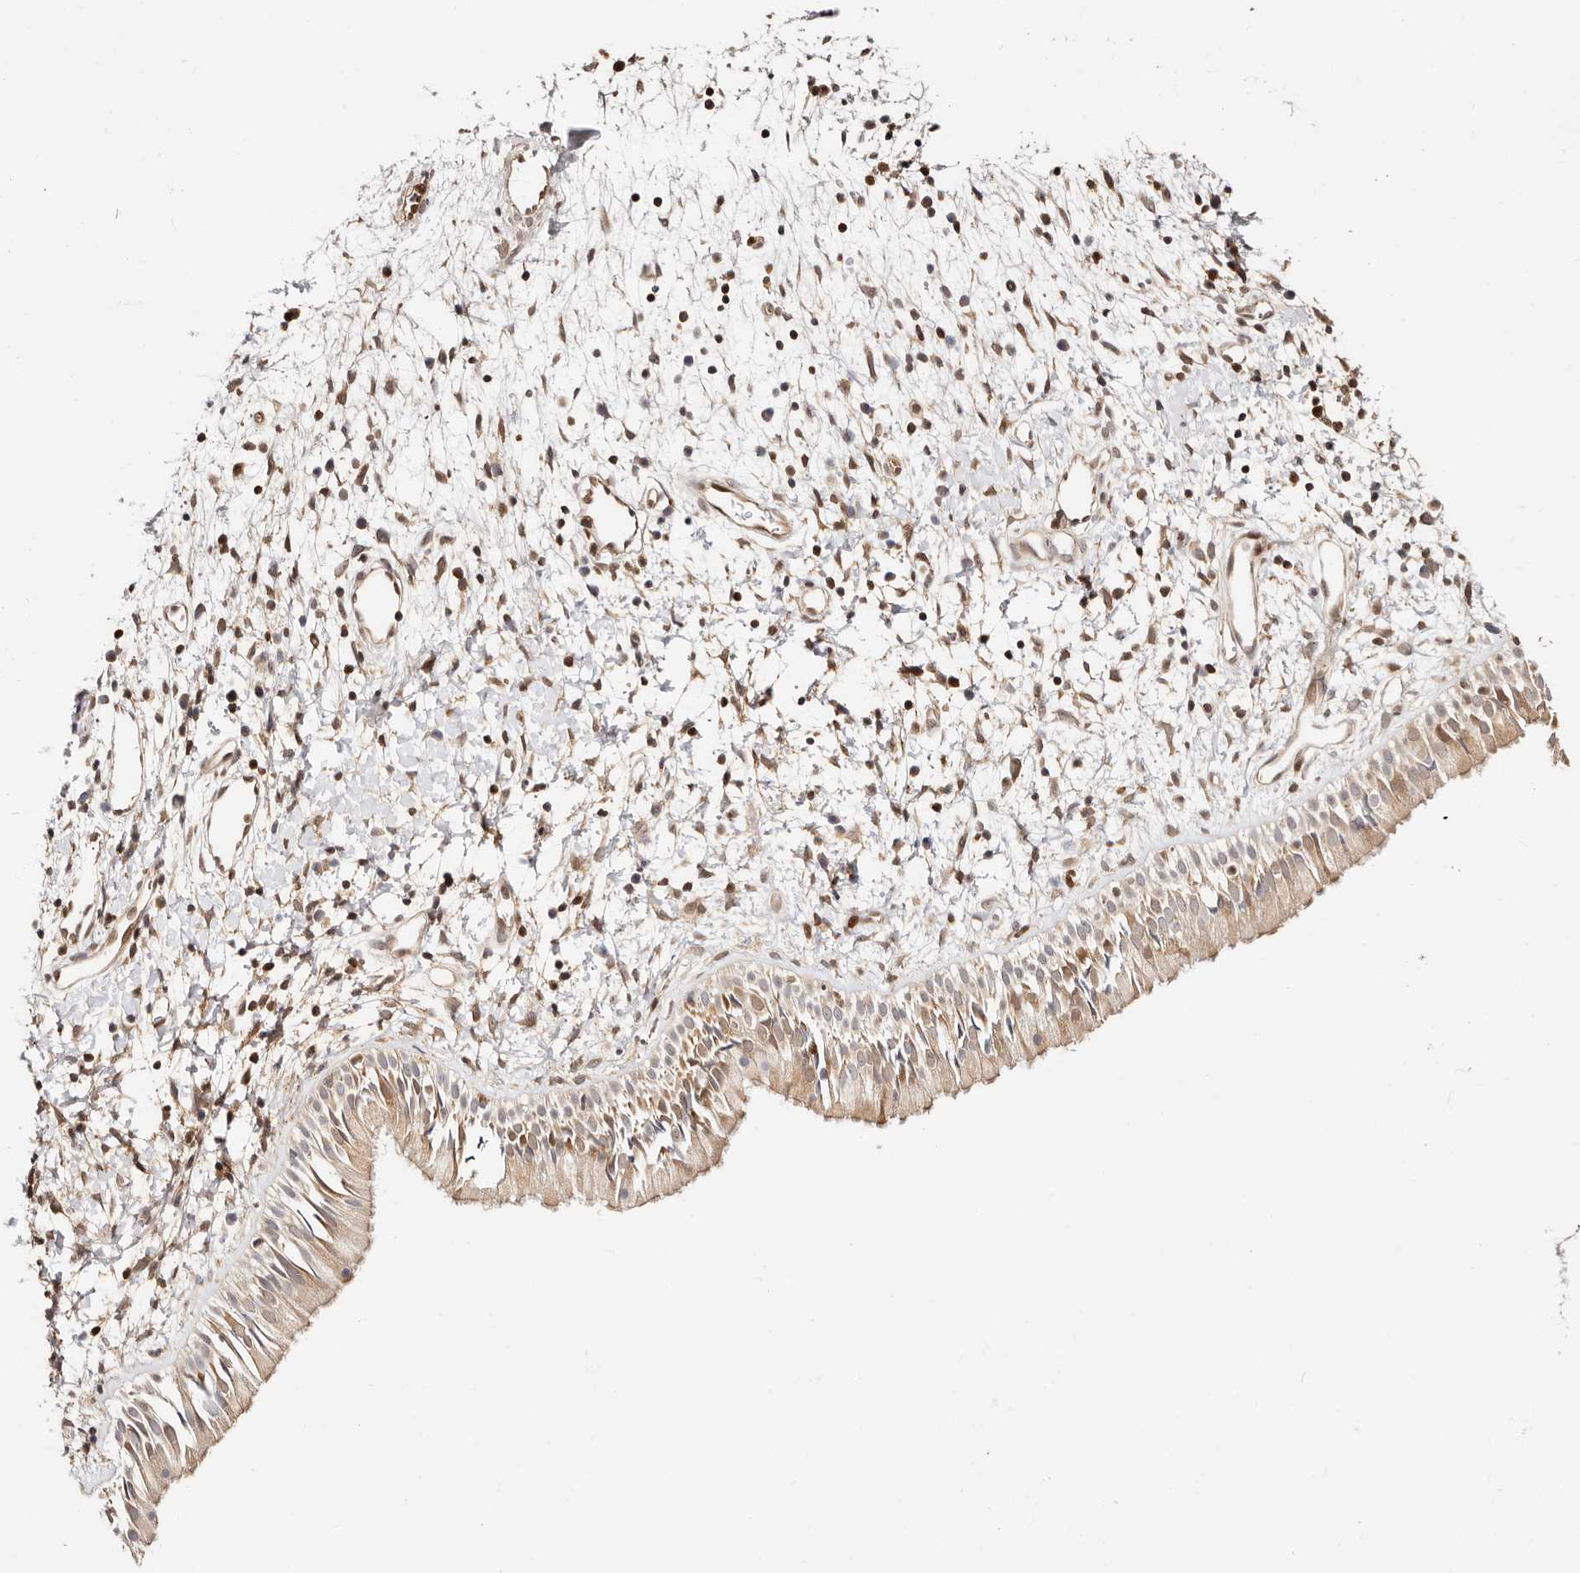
{"staining": {"intensity": "weak", "quantity": ">75%", "location": "cytoplasmic/membranous"}, "tissue": "nasopharynx", "cell_type": "Respiratory epithelial cells", "image_type": "normal", "snomed": [{"axis": "morphology", "description": "Normal tissue, NOS"}, {"axis": "topography", "description": "Nasopharynx"}], "caption": "Protein staining of benign nasopharynx displays weak cytoplasmic/membranous expression in approximately >75% of respiratory epithelial cells. (IHC, brightfield microscopy, high magnification).", "gene": "STAT5A", "patient": {"sex": "male", "age": 22}}